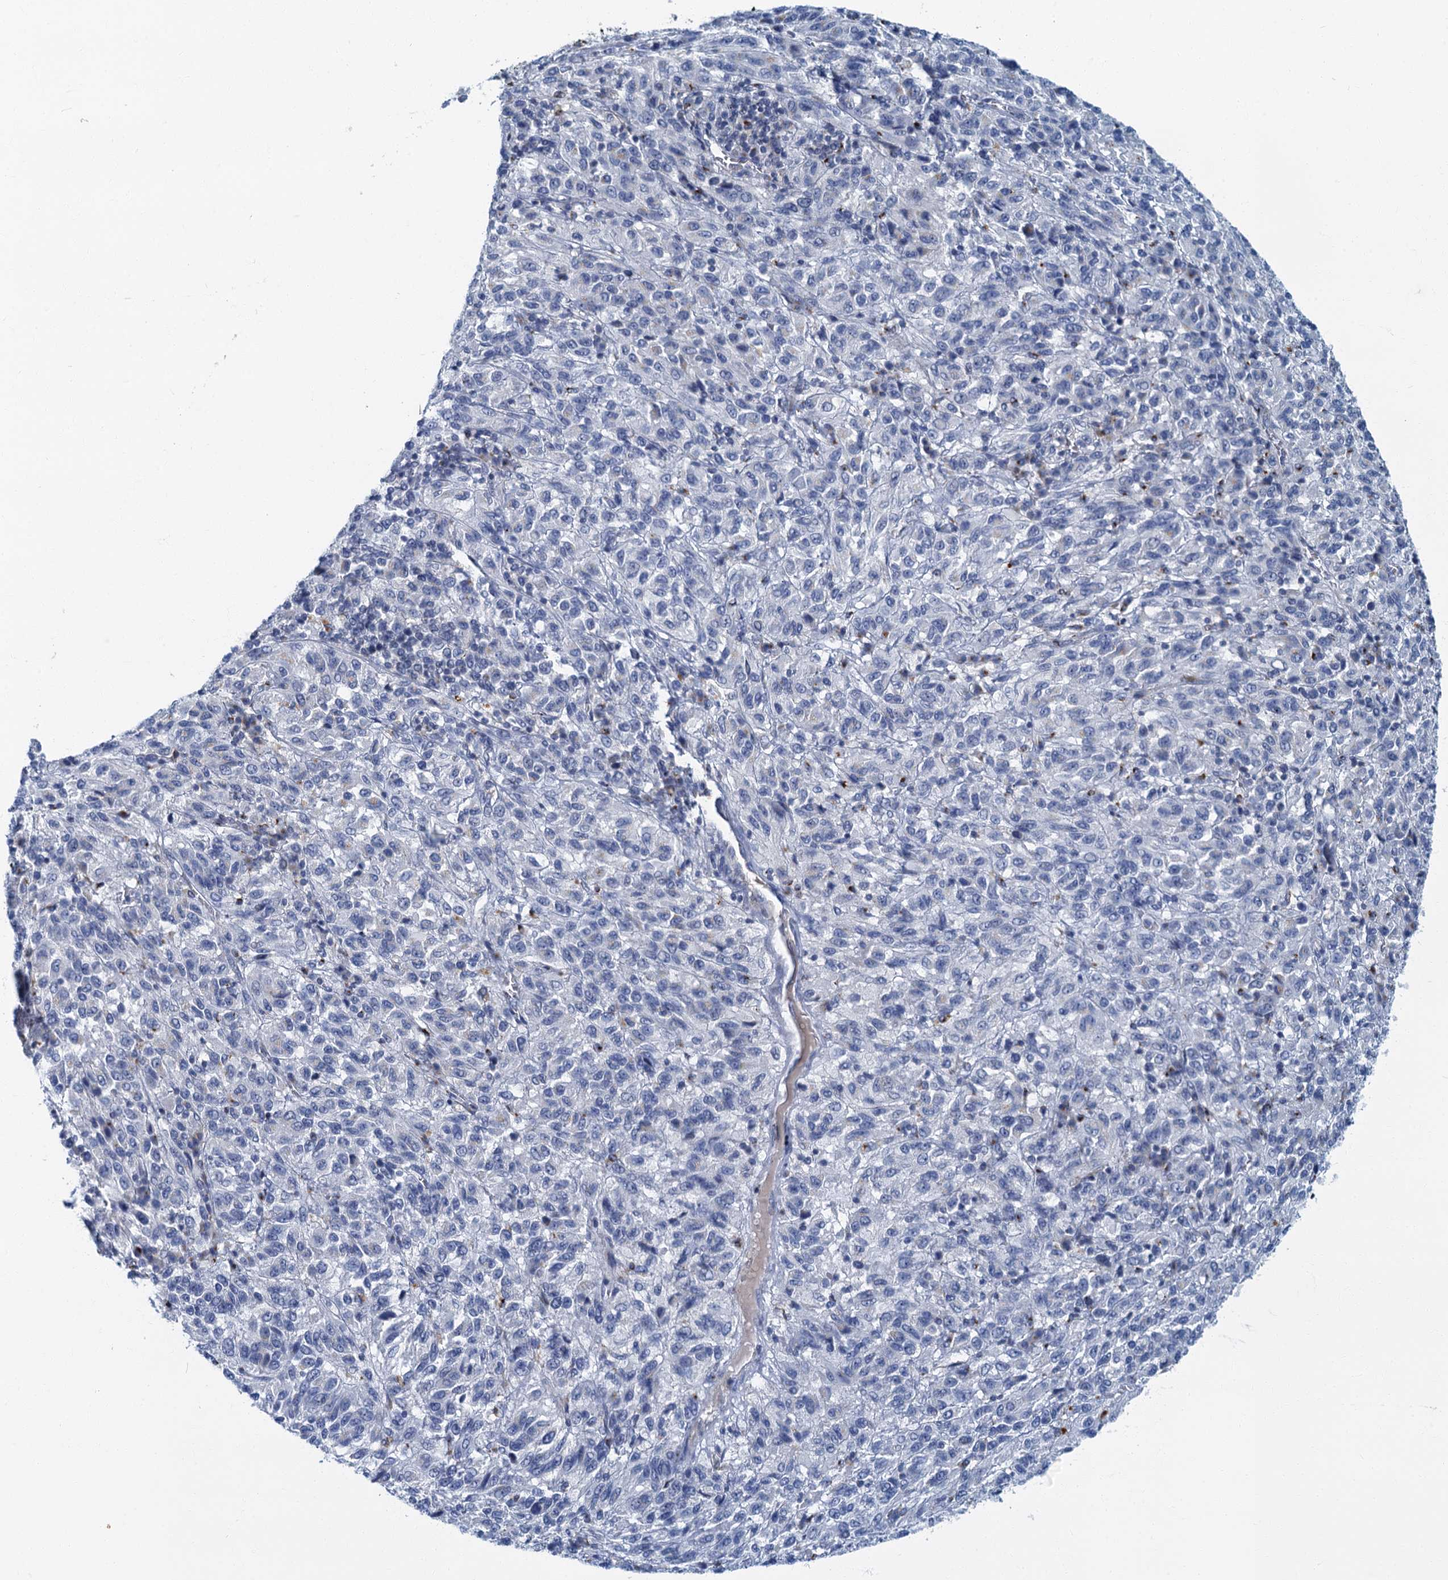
{"staining": {"intensity": "negative", "quantity": "none", "location": "none"}, "tissue": "melanoma", "cell_type": "Tumor cells", "image_type": "cancer", "snomed": [{"axis": "morphology", "description": "Malignant melanoma, Metastatic site"}, {"axis": "topography", "description": "Lung"}], "caption": "Tumor cells are negative for brown protein staining in melanoma. (DAB (3,3'-diaminobenzidine) immunohistochemistry, high magnification).", "gene": "LYPD3", "patient": {"sex": "male", "age": 64}}